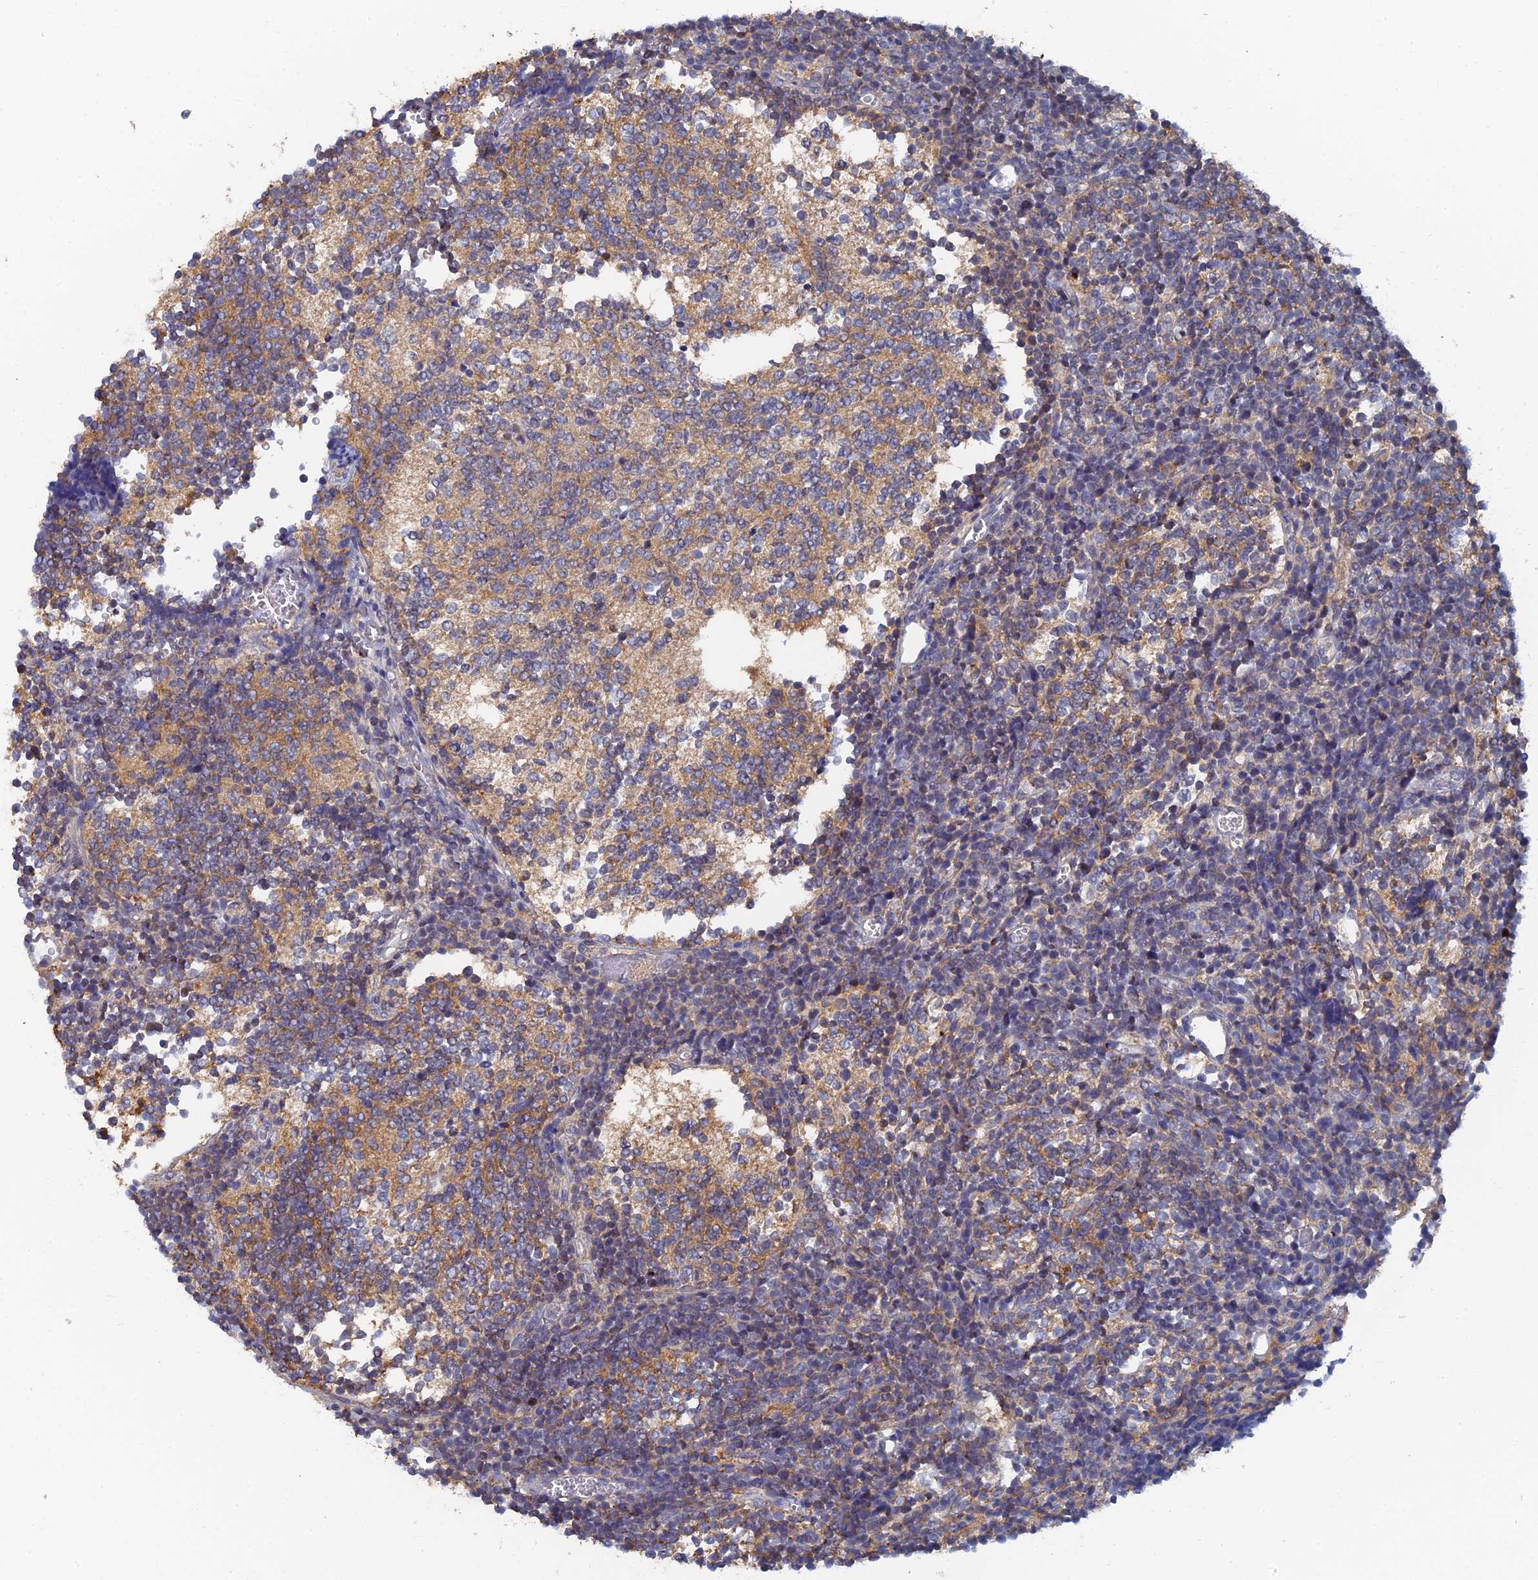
{"staining": {"intensity": "moderate", "quantity": "25%-75%", "location": "cytoplasmic/membranous"}, "tissue": "glioma", "cell_type": "Tumor cells", "image_type": "cancer", "snomed": [{"axis": "morphology", "description": "Glioma, malignant, Low grade"}, {"axis": "topography", "description": "Brain"}], "caption": "Protein staining by immunohistochemistry (IHC) displays moderate cytoplasmic/membranous expression in approximately 25%-75% of tumor cells in glioma.", "gene": "MIGA2", "patient": {"sex": "female", "age": 1}}